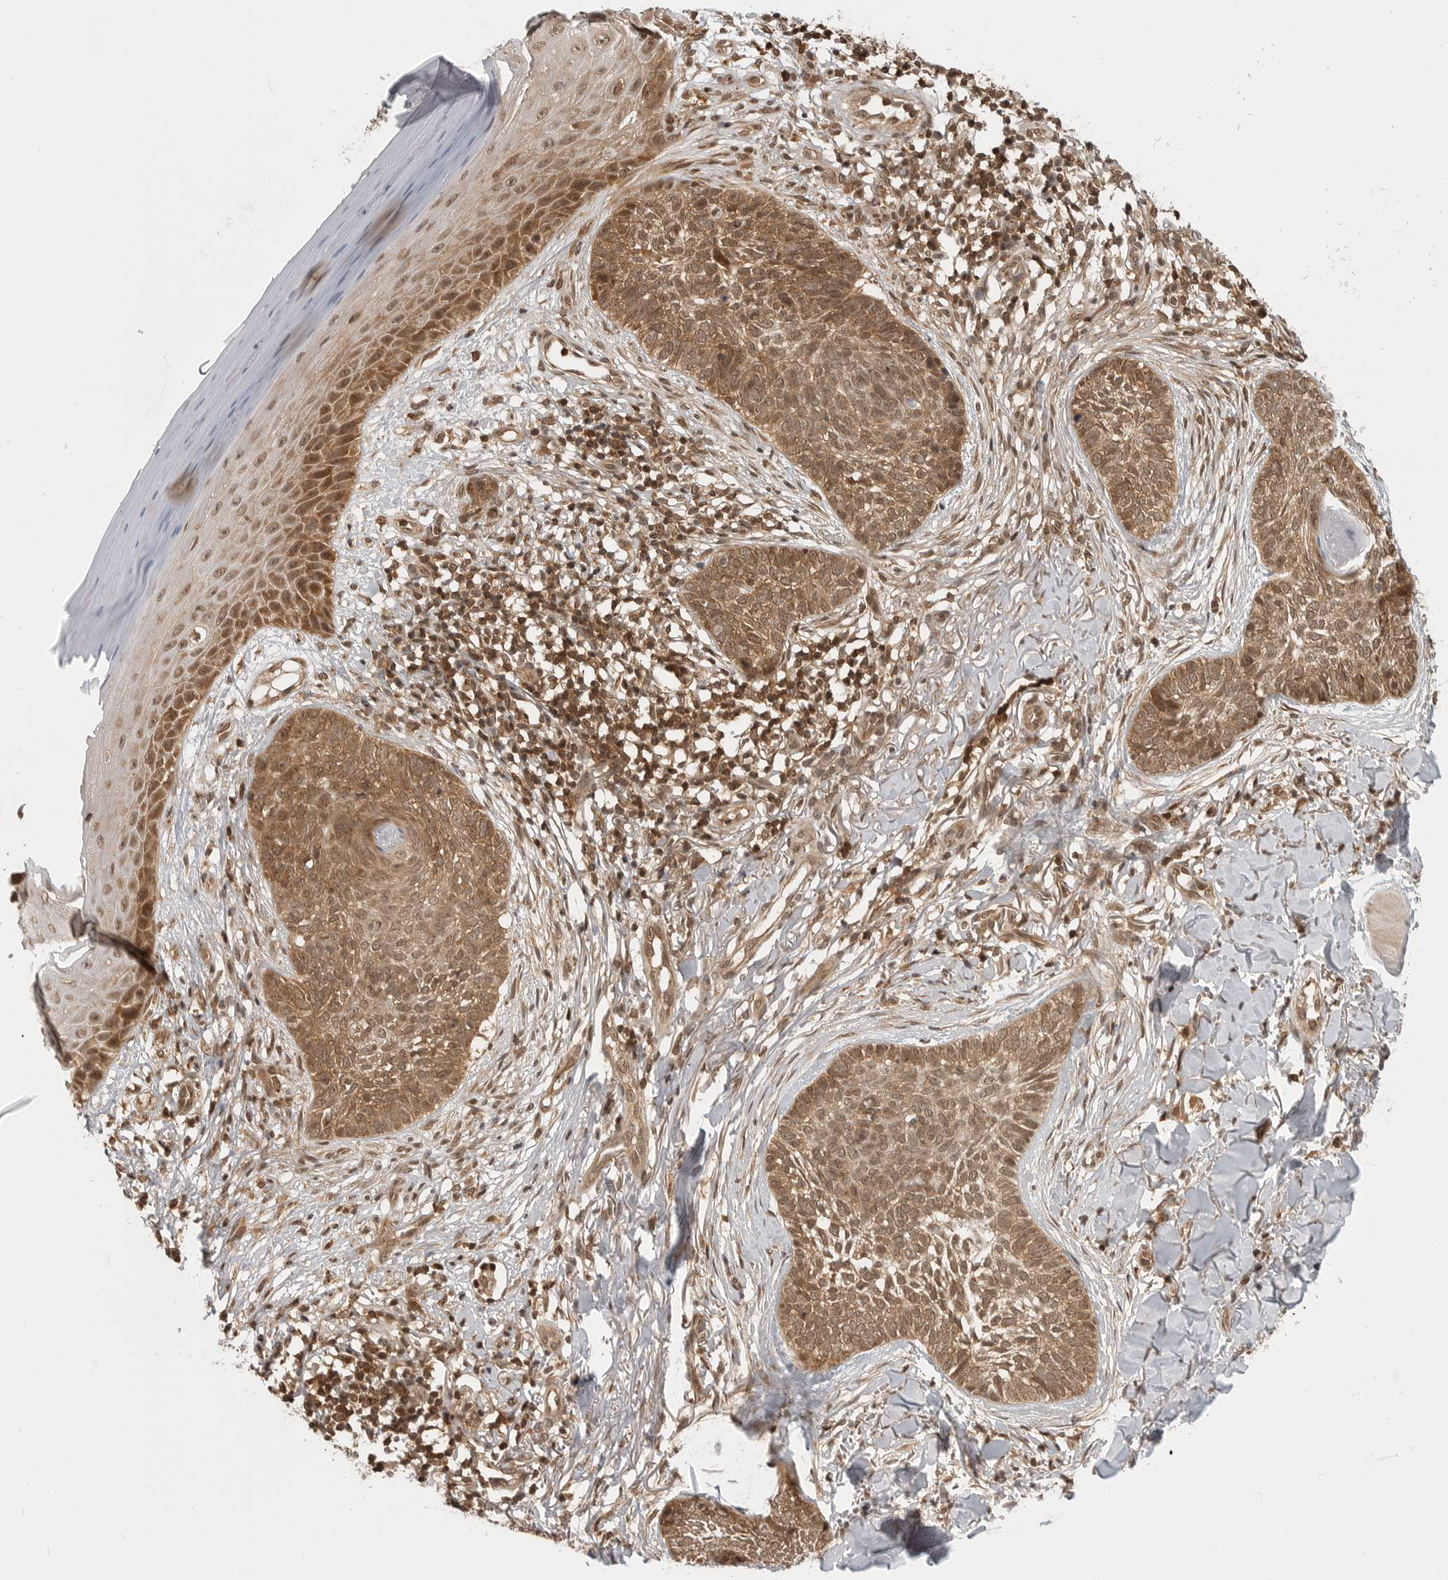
{"staining": {"intensity": "moderate", "quantity": ">75%", "location": "cytoplasmic/membranous,nuclear"}, "tissue": "skin cancer", "cell_type": "Tumor cells", "image_type": "cancer", "snomed": [{"axis": "morphology", "description": "Normal tissue, NOS"}, {"axis": "morphology", "description": "Basal cell carcinoma"}, {"axis": "topography", "description": "Skin"}], "caption": "IHC (DAB (3,3'-diaminobenzidine)) staining of skin cancer demonstrates moderate cytoplasmic/membranous and nuclear protein staining in about >75% of tumor cells. Nuclei are stained in blue.", "gene": "SZRD1", "patient": {"sex": "male", "age": 67}}